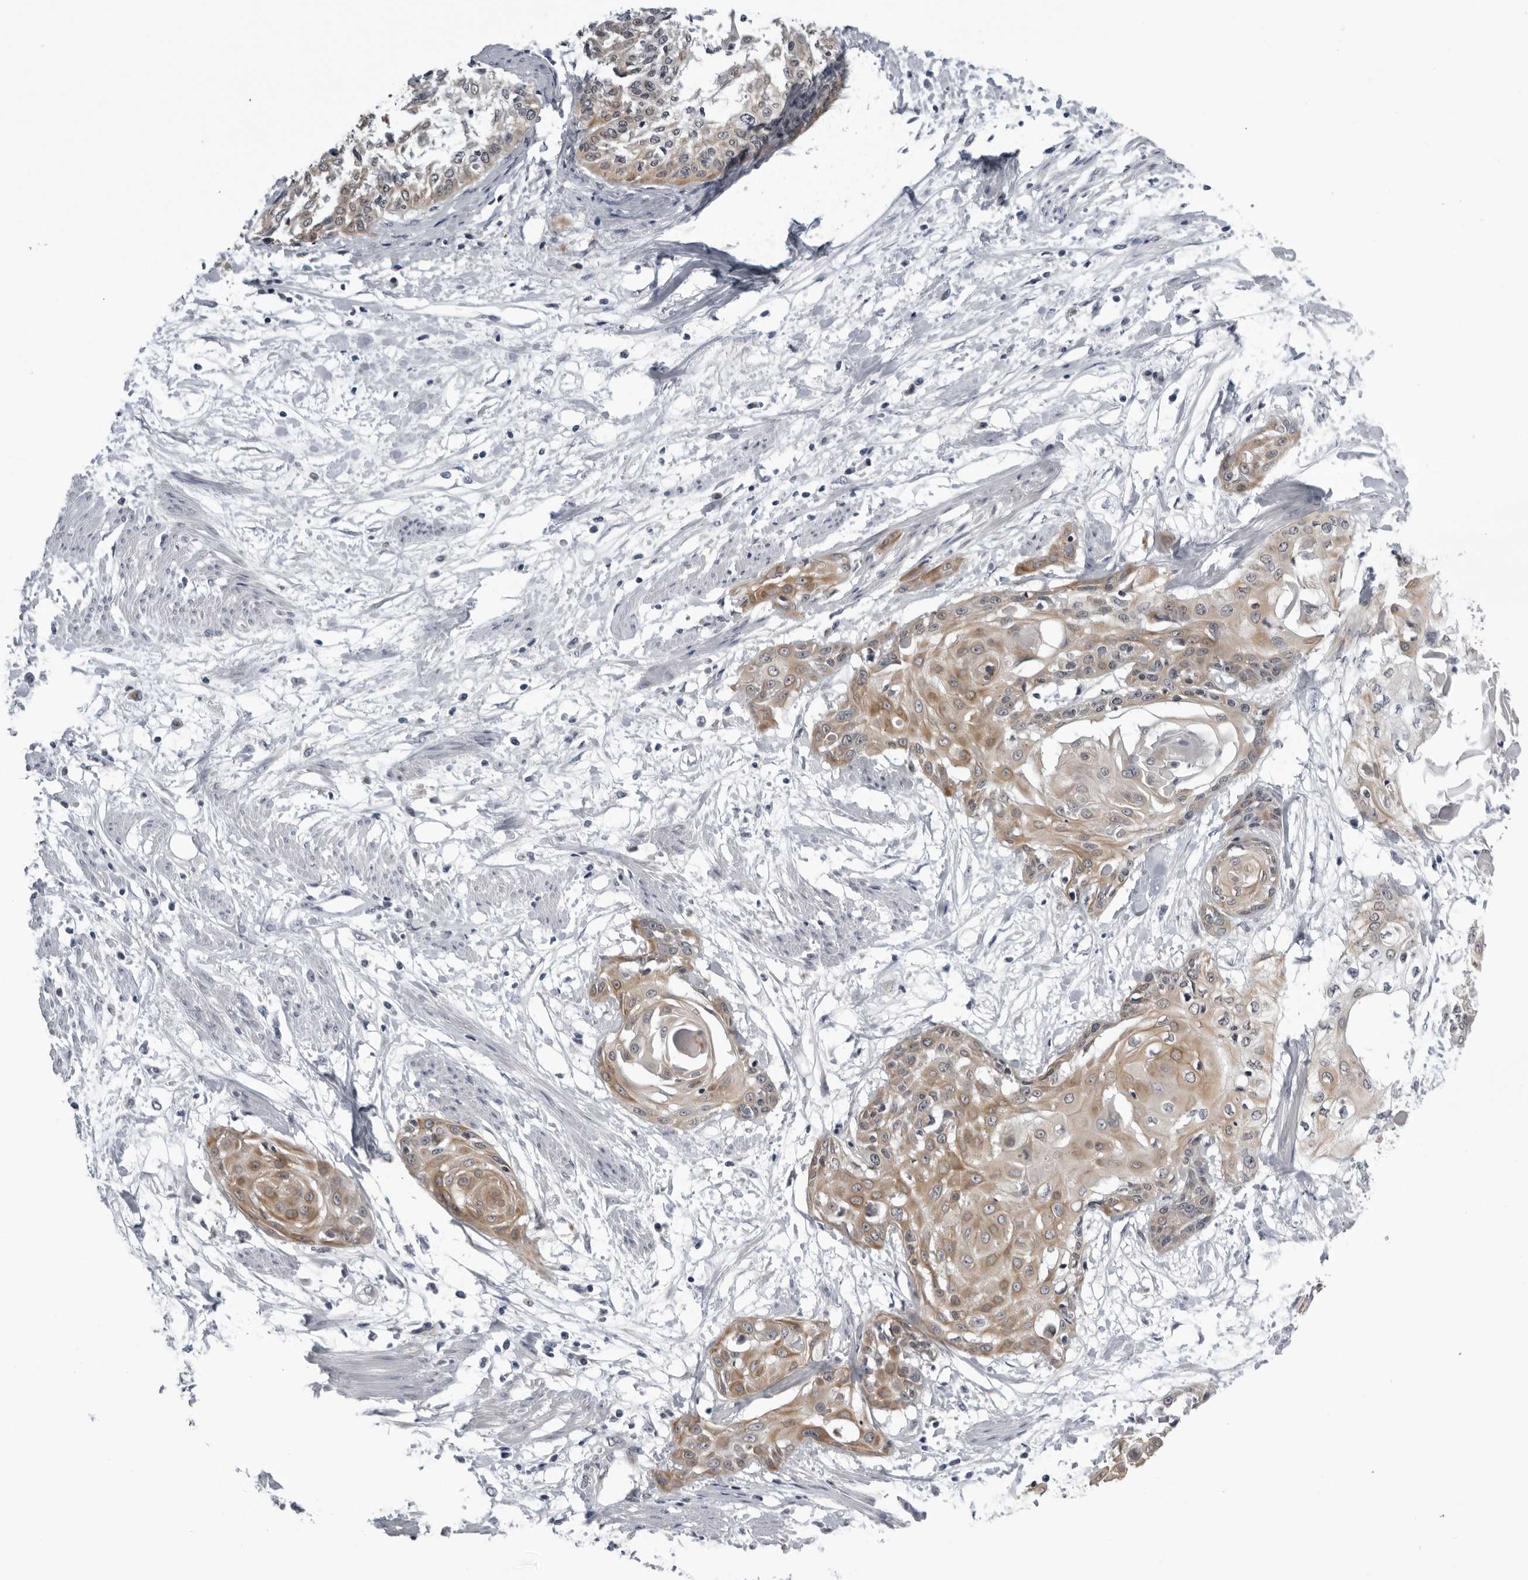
{"staining": {"intensity": "moderate", "quantity": ">75%", "location": "cytoplasmic/membranous"}, "tissue": "cervical cancer", "cell_type": "Tumor cells", "image_type": "cancer", "snomed": [{"axis": "morphology", "description": "Squamous cell carcinoma, NOS"}, {"axis": "topography", "description": "Cervix"}], "caption": "DAB (3,3'-diaminobenzidine) immunohistochemical staining of human cervical cancer reveals moderate cytoplasmic/membranous protein staining in about >75% of tumor cells.", "gene": "CPT2", "patient": {"sex": "female", "age": 57}}